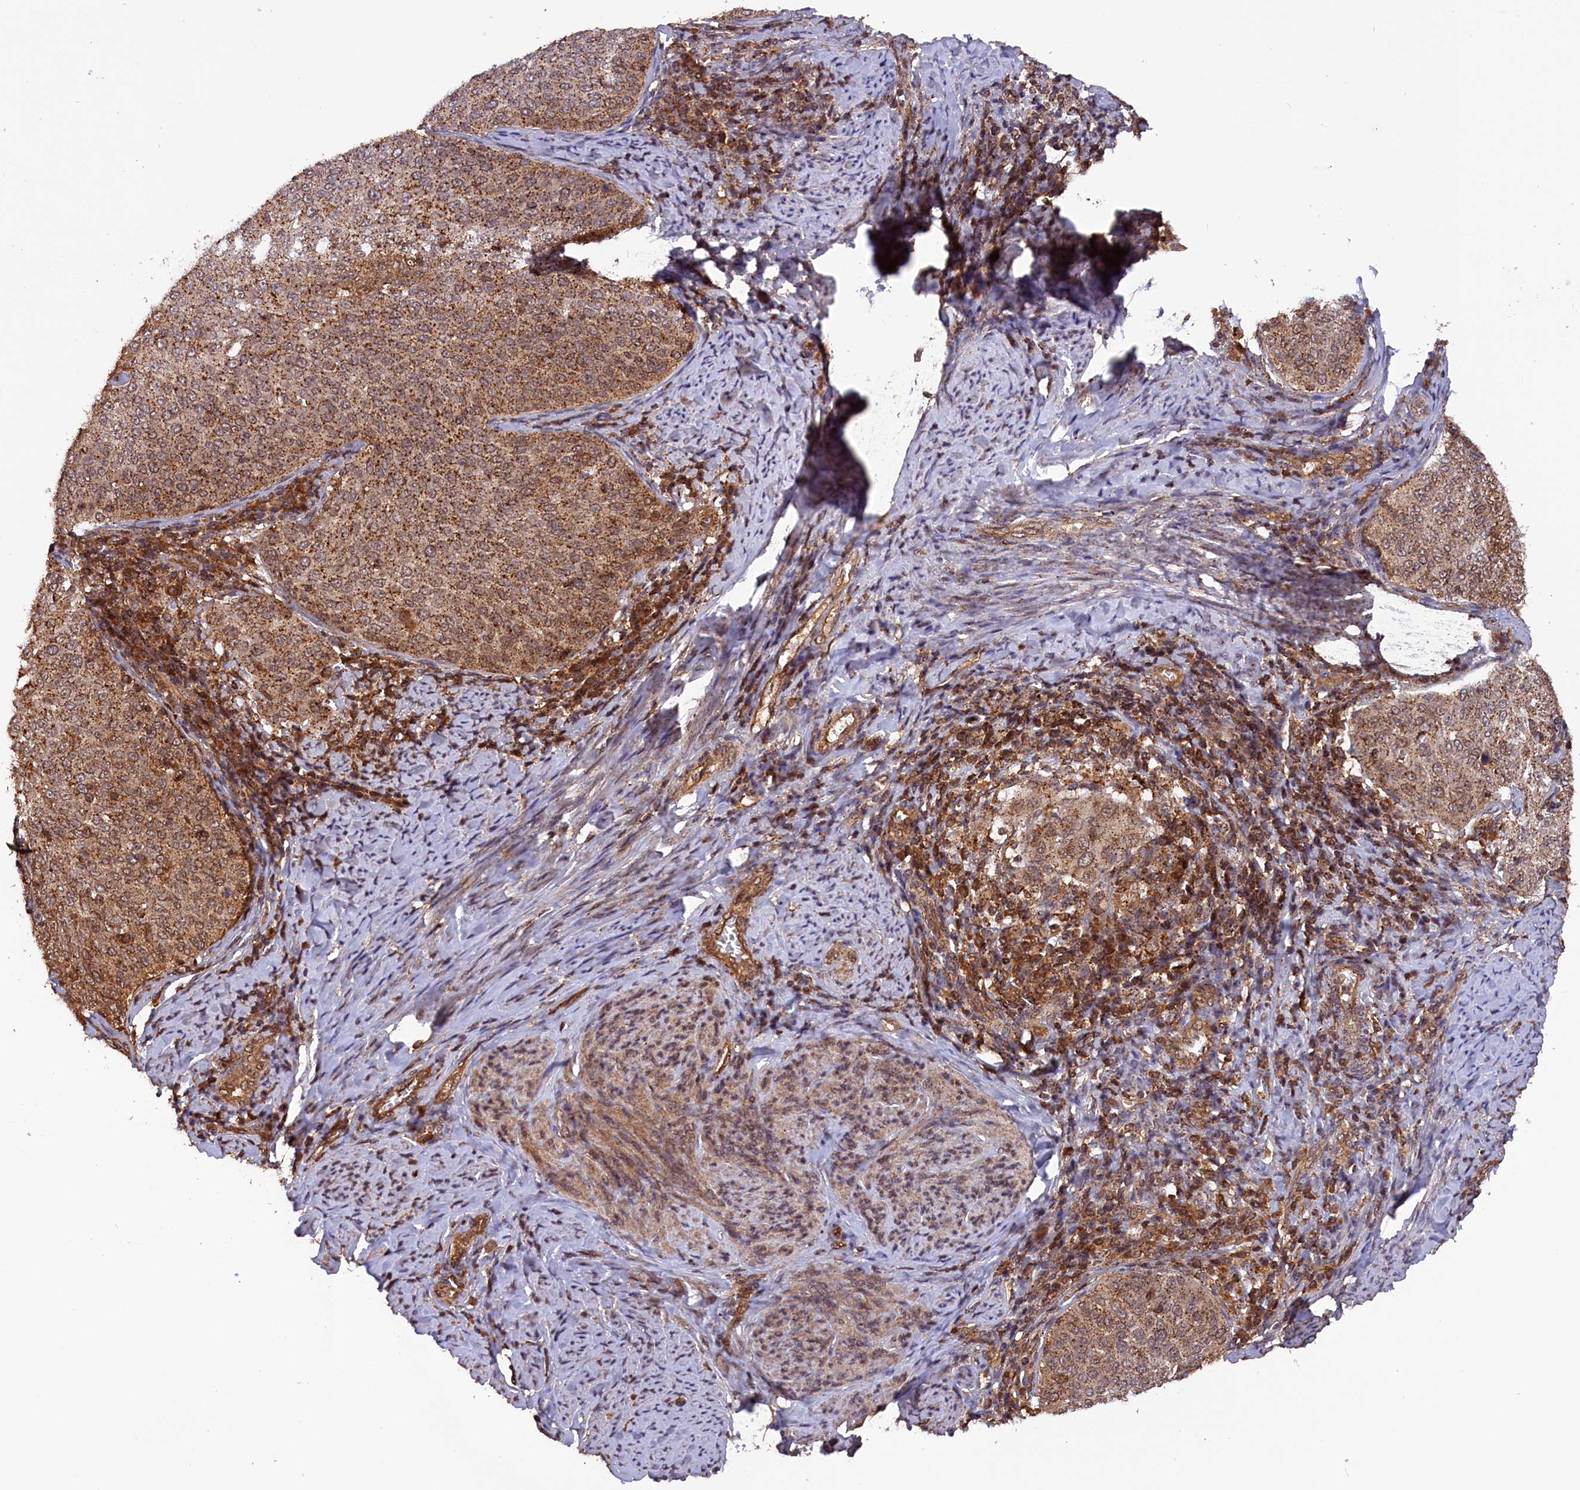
{"staining": {"intensity": "strong", "quantity": ">75%", "location": "cytoplasmic/membranous,nuclear"}, "tissue": "cervical cancer", "cell_type": "Tumor cells", "image_type": "cancer", "snomed": [{"axis": "morphology", "description": "Squamous cell carcinoma, NOS"}, {"axis": "topography", "description": "Cervix"}], "caption": "A photomicrograph showing strong cytoplasmic/membranous and nuclear expression in approximately >75% of tumor cells in squamous cell carcinoma (cervical), as visualized by brown immunohistochemical staining.", "gene": "IST1", "patient": {"sex": "female", "age": 57}}